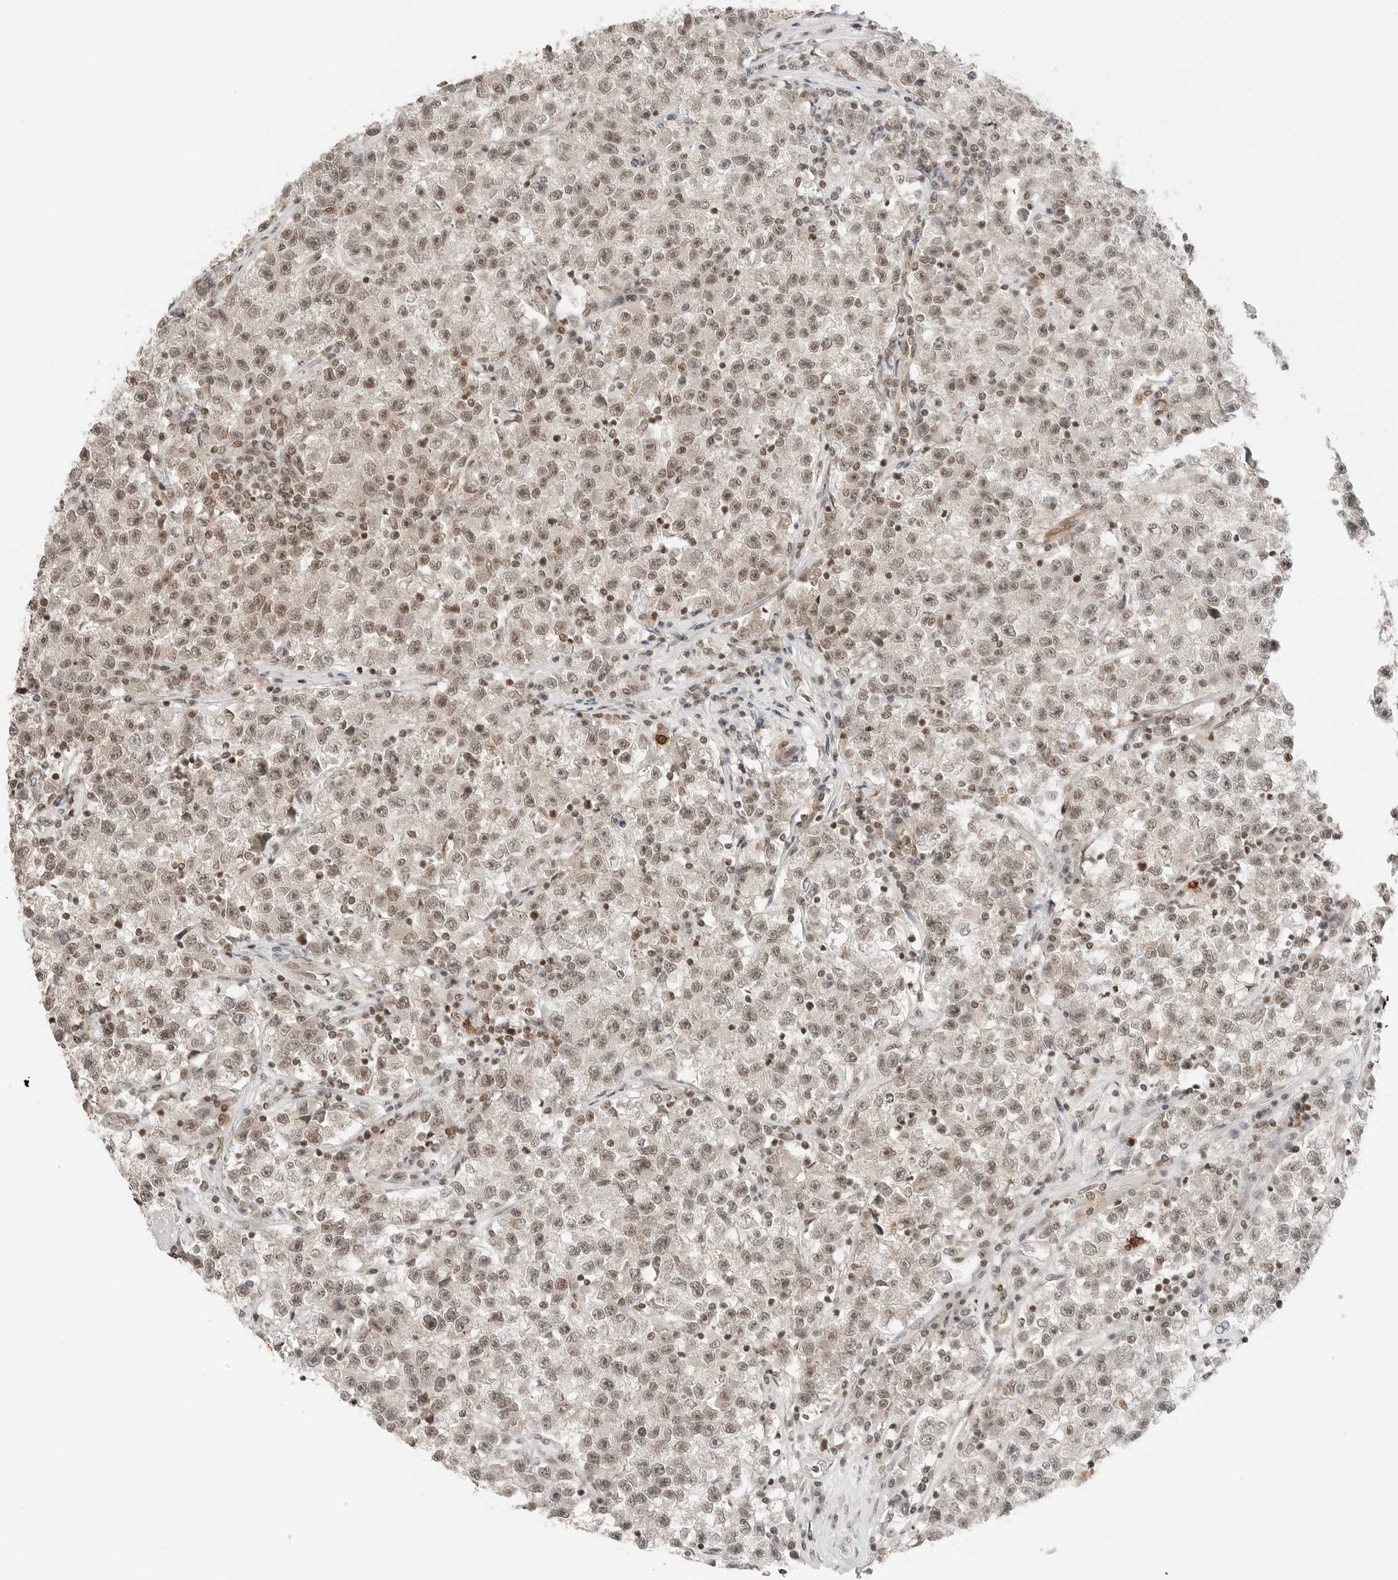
{"staining": {"intensity": "moderate", "quantity": ">75%", "location": "nuclear"}, "tissue": "testis cancer", "cell_type": "Tumor cells", "image_type": "cancer", "snomed": [{"axis": "morphology", "description": "Seminoma, NOS"}, {"axis": "topography", "description": "Testis"}], "caption": "IHC photomicrograph of neoplastic tissue: human testis cancer stained using immunohistochemistry shows medium levels of moderate protein expression localized specifically in the nuclear of tumor cells, appearing as a nuclear brown color.", "gene": "CRTC2", "patient": {"sex": "male", "age": 22}}